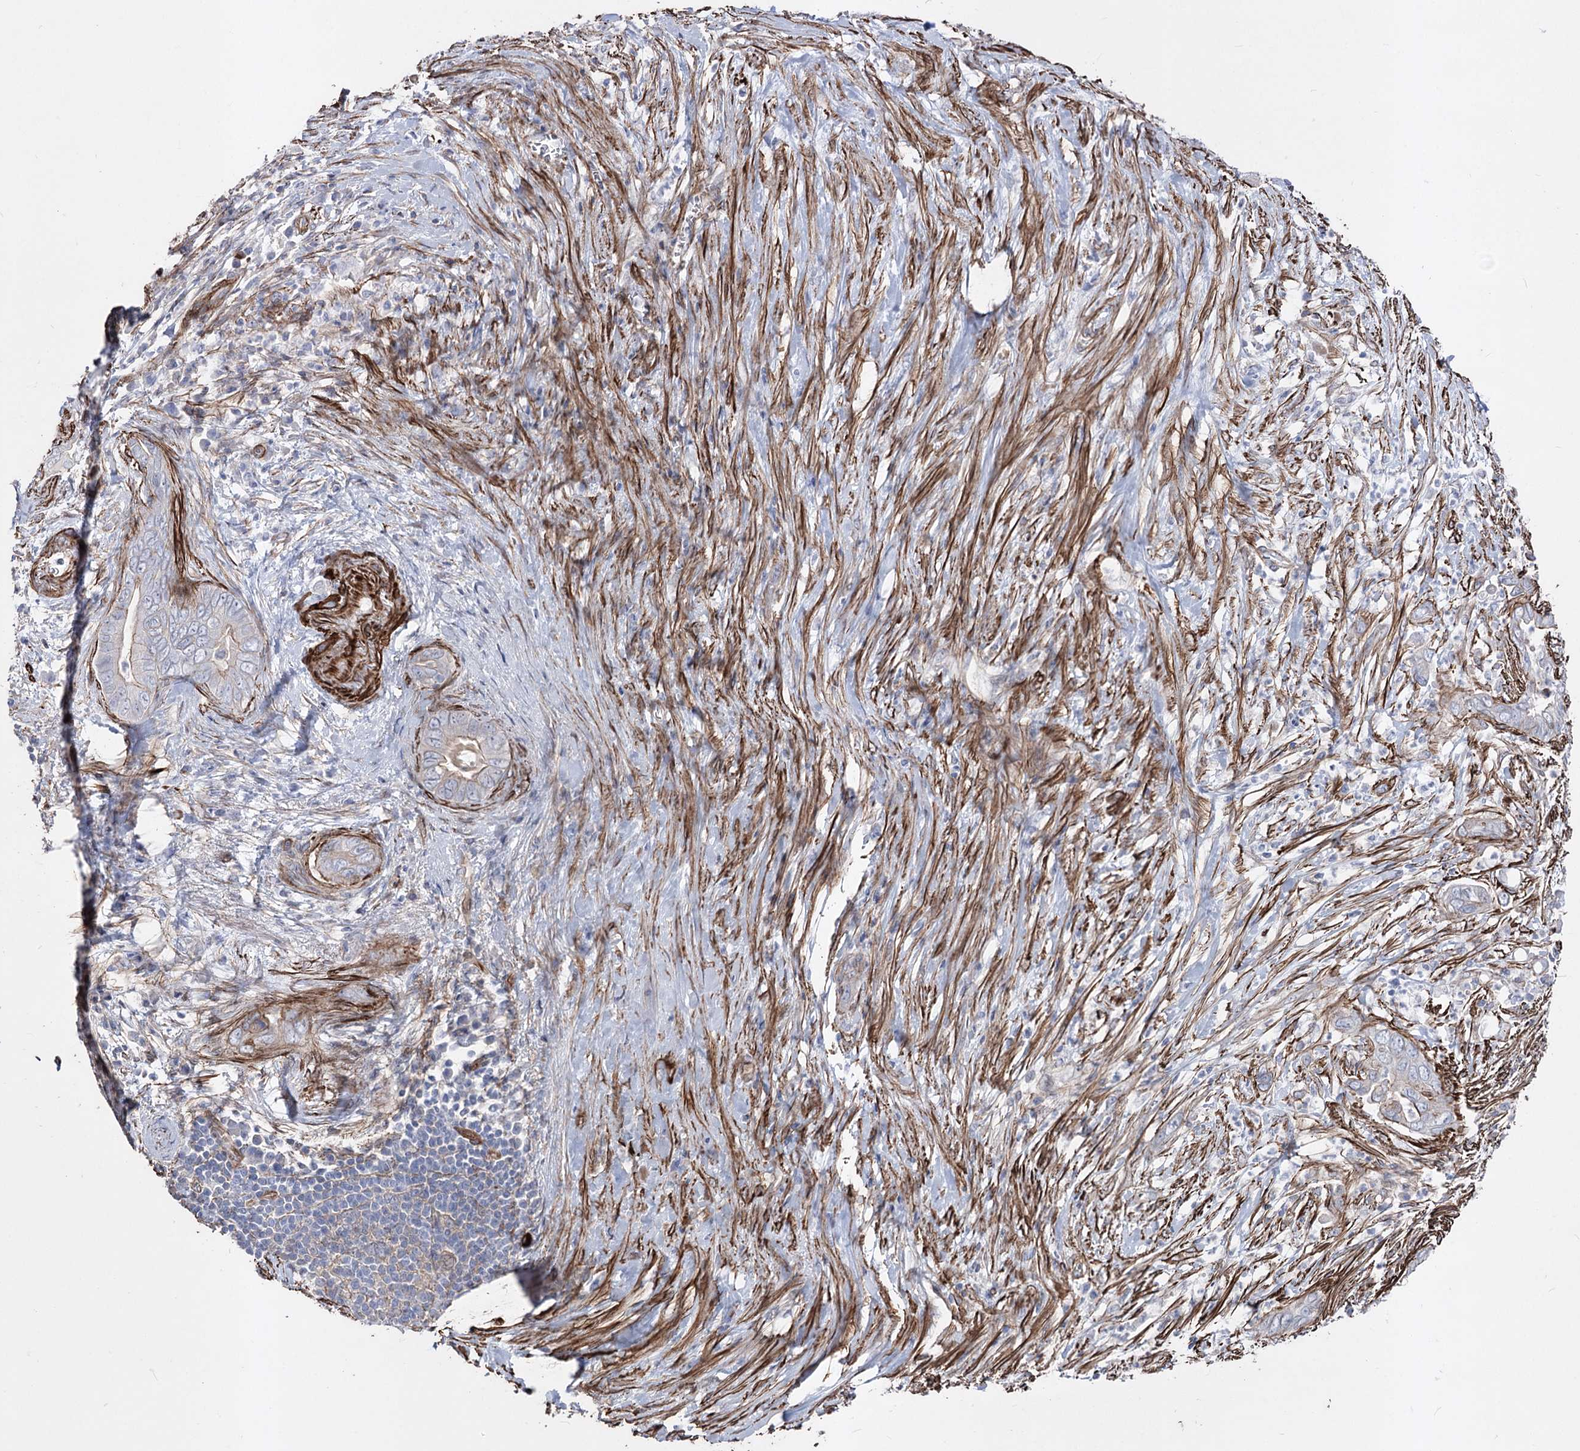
{"staining": {"intensity": "moderate", "quantity": "25%-75%", "location": "cytoplasmic/membranous"}, "tissue": "pancreatic cancer", "cell_type": "Tumor cells", "image_type": "cancer", "snomed": [{"axis": "morphology", "description": "Adenocarcinoma, NOS"}, {"axis": "topography", "description": "Pancreas"}], "caption": "Pancreatic adenocarcinoma stained with DAB (3,3'-diaminobenzidine) immunohistochemistry (IHC) demonstrates medium levels of moderate cytoplasmic/membranous positivity in about 25%-75% of tumor cells.", "gene": "ARHGAP20", "patient": {"sex": "male", "age": 75}}